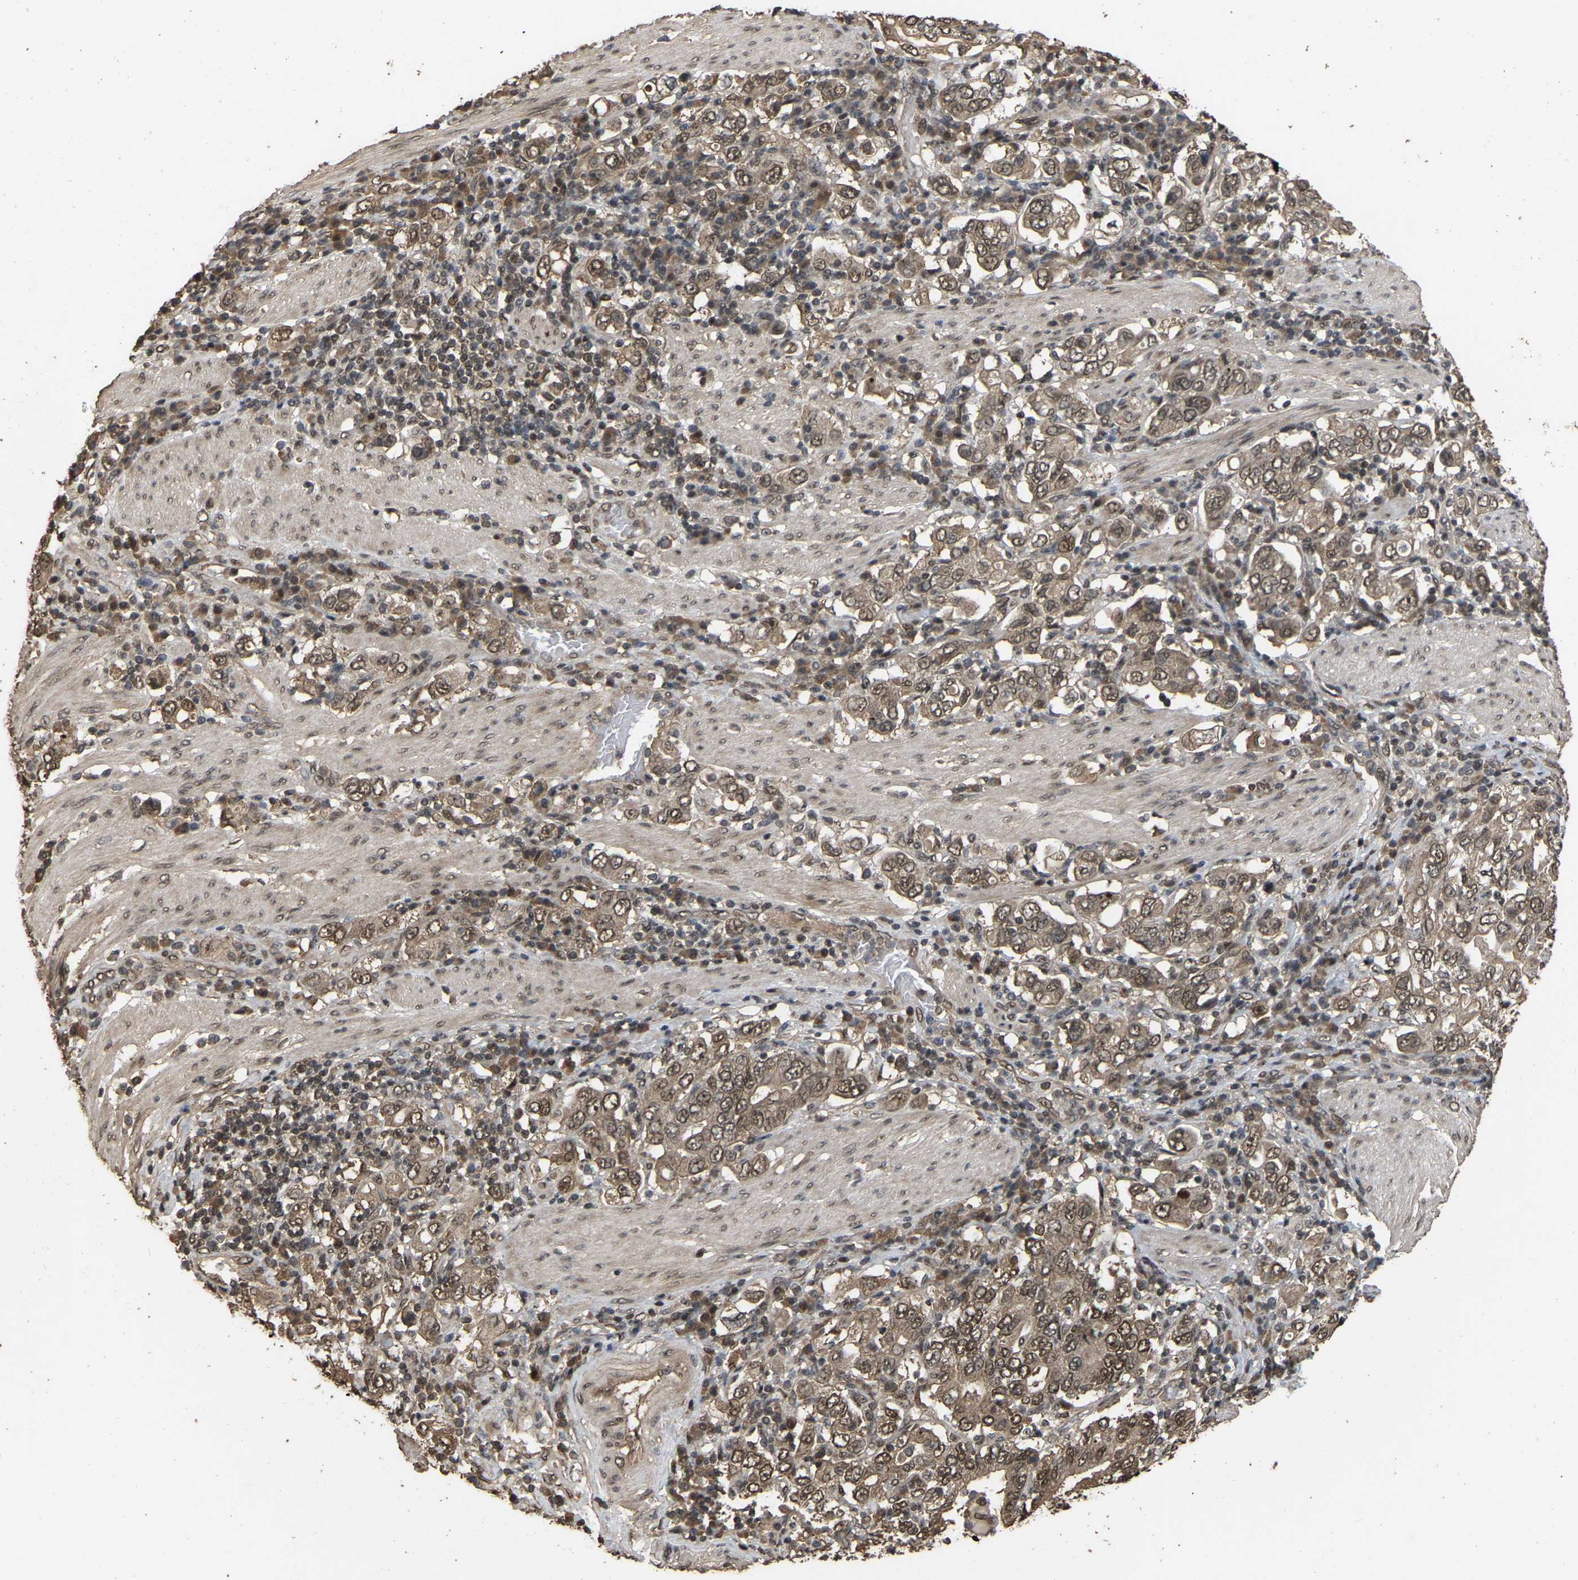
{"staining": {"intensity": "moderate", "quantity": ">75%", "location": "cytoplasmic/membranous,nuclear"}, "tissue": "stomach cancer", "cell_type": "Tumor cells", "image_type": "cancer", "snomed": [{"axis": "morphology", "description": "Adenocarcinoma, NOS"}, {"axis": "topography", "description": "Stomach, upper"}], "caption": "Immunohistochemical staining of stomach cancer (adenocarcinoma) exhibits medium levels of moderate cytoplasmic/membranous and nuclear protein expression in approximately >75% of tumor cells. The staining was performed using DAB to visualize the protein expression in brown, while the nuclei were stained in blue with hematoxylin (Magnification: 20x).", "gene": "ARHGAP23", "patient": {"sex": "male", "age": 62}}